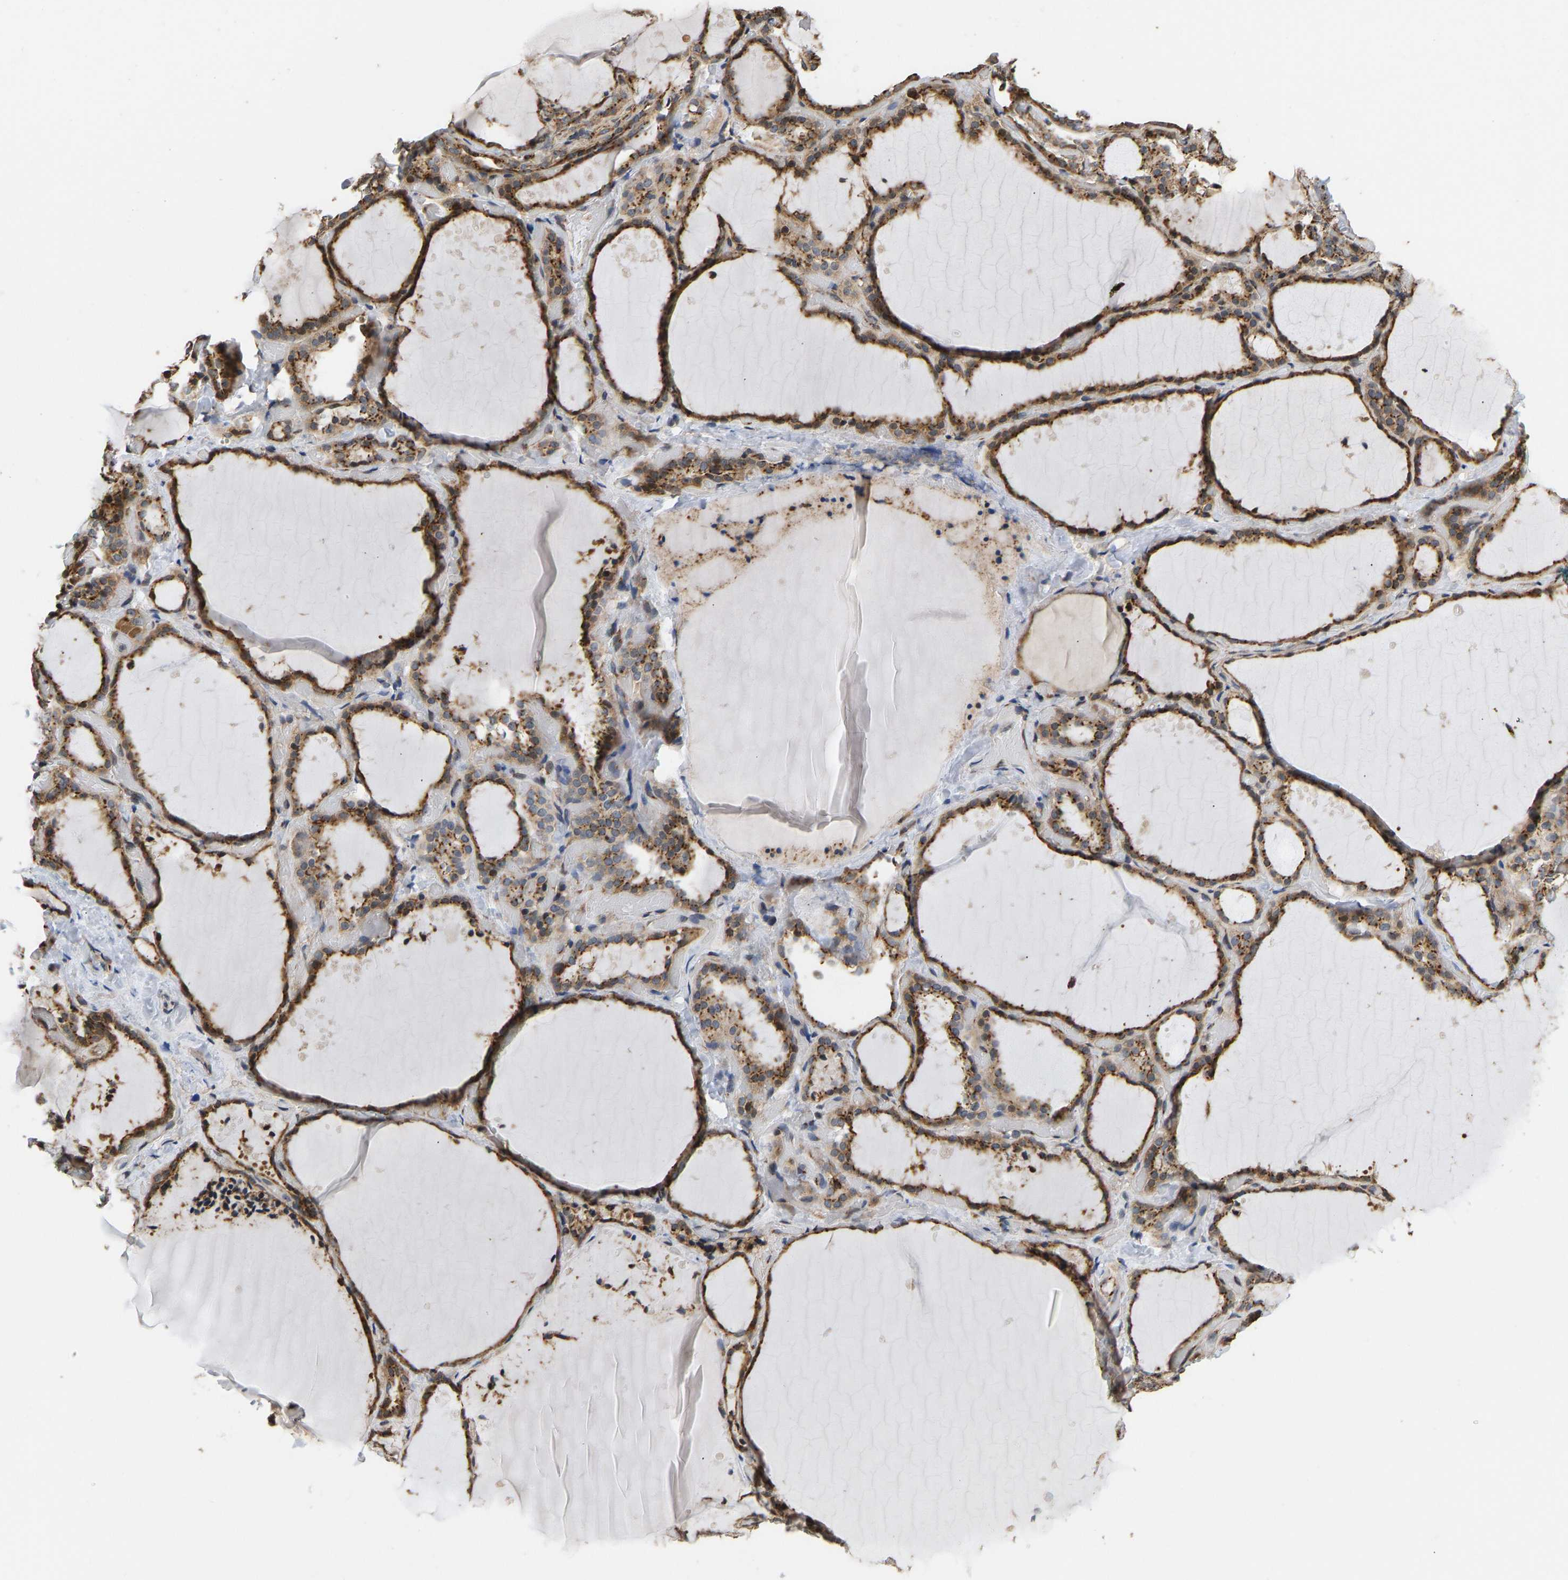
{"staining": {"intensity": "moderate", "quantity": ">75%", "location": "cytoplasmic/membranous"}, "tissue": "thyroid gland", "cell_type": "Glandular cells", "image_type": "normal", "snomed": [{"axis": "morphology", "description": "Normal tissue, NOS"}, {"axis": "topography", "description": "Thyroid gland"}], "caption": "The histopathology image shows immunohistochemical staining of benign thyroid gland. There is moderate cytoplasmic/membranous staining is identified in approximately >75% of glandular cells.", "gene": "YIPF4", "patient": {"sex": "female", "age": 44}}